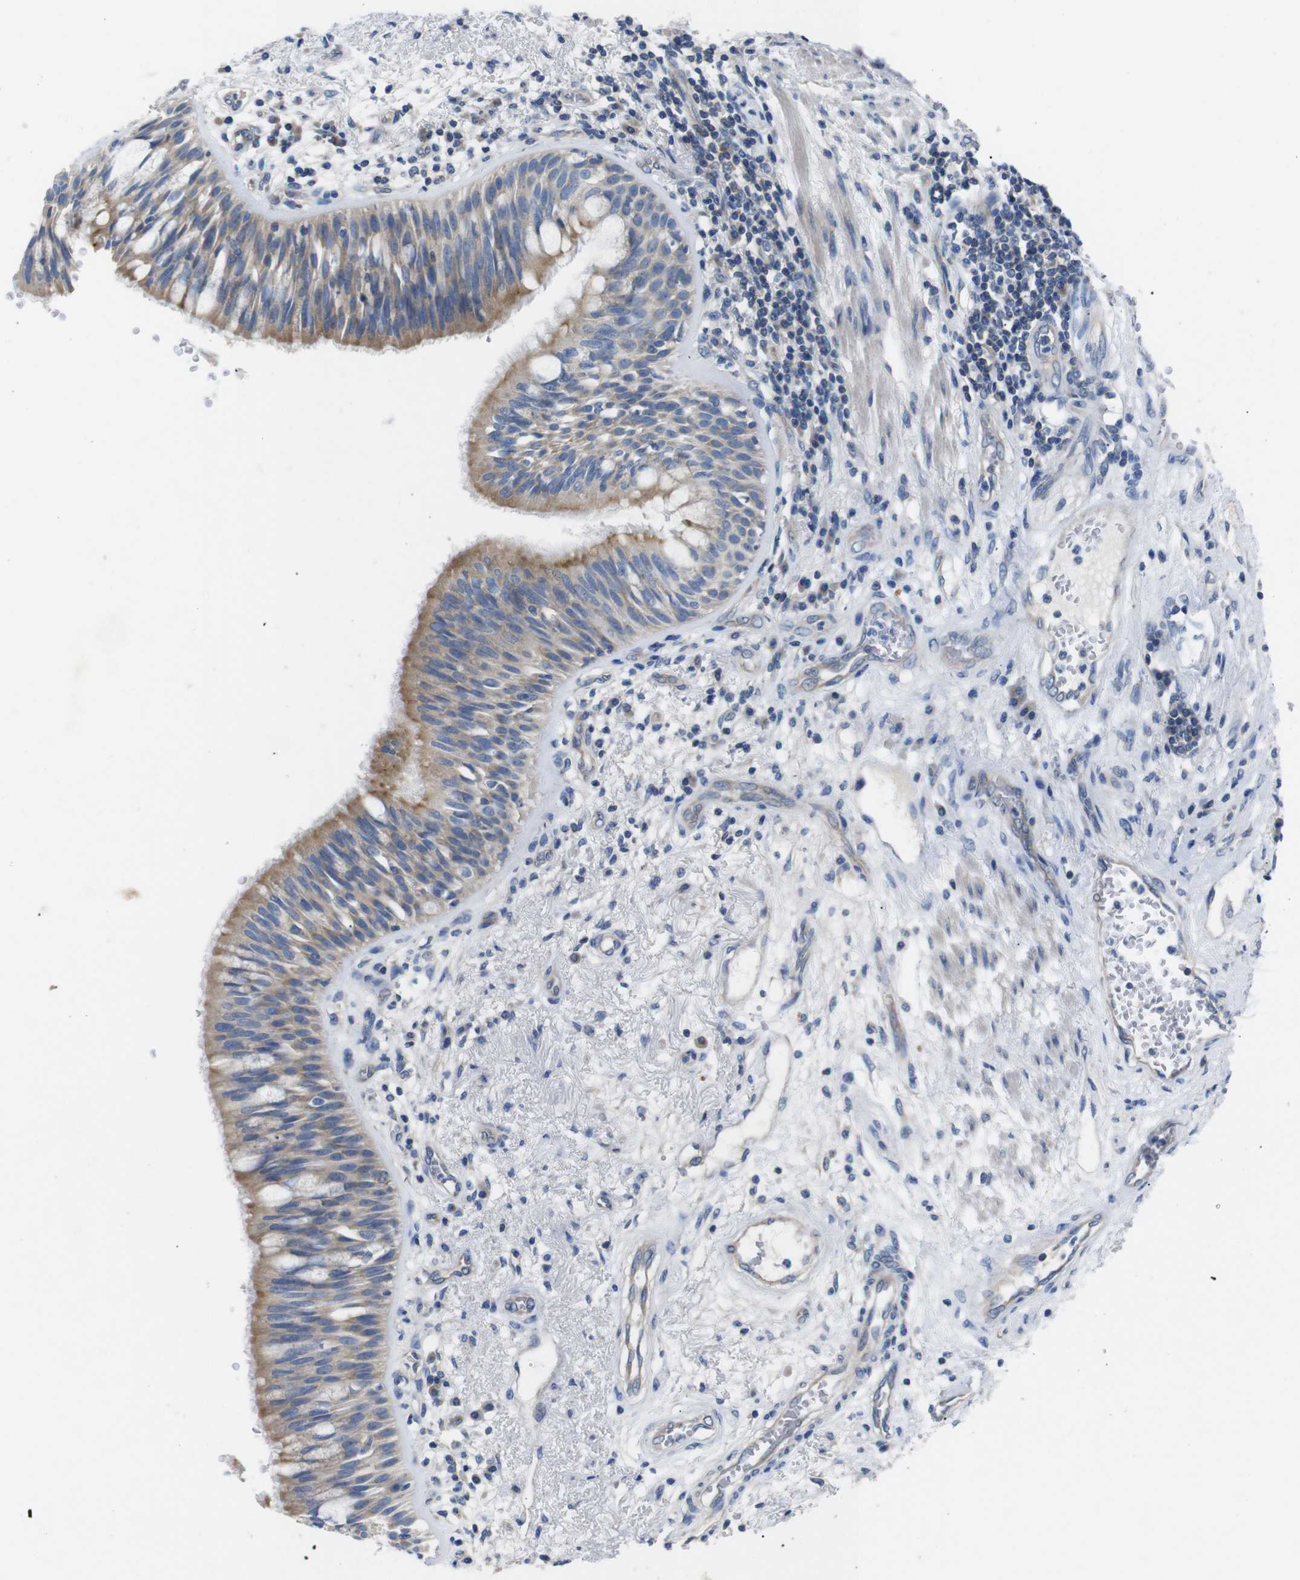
{"staining": {"intensity": "weak", "quantity": ">75%", "location": "cytoplasmic/membranous"}, "tissue": "bronchus", "cell_type": "Respiratory epithelial cells", "image_type": "normal", "snomed": [{"axis": "morphology", "description": "Normal tissue, NOS"}, {"axis": "morphology", "description": "Adenocarcinoma, NOS"}, {"axis": "morphology", "description": "Adenocarcinoma, metastatic, NOS"}, {"axis": "topography", "description": "Lymph node"}, {"axis": "topography", "description": "Bronchus"}, {"axis": "topography", "description": "Lung"}], "caption": "A histopathology image of human bronchus stained for a protein shows weak cytoplasmic/membranous brown staining in respiratory epithelial cells. The staining was performed using DAB (3,3'-diaminobenzidine), with brown indicating positive protein expression. Nuclei are stained blue with hematoxylin.", "gene": "DCP1A", "patient": {"sex": "female", "age": 54}}